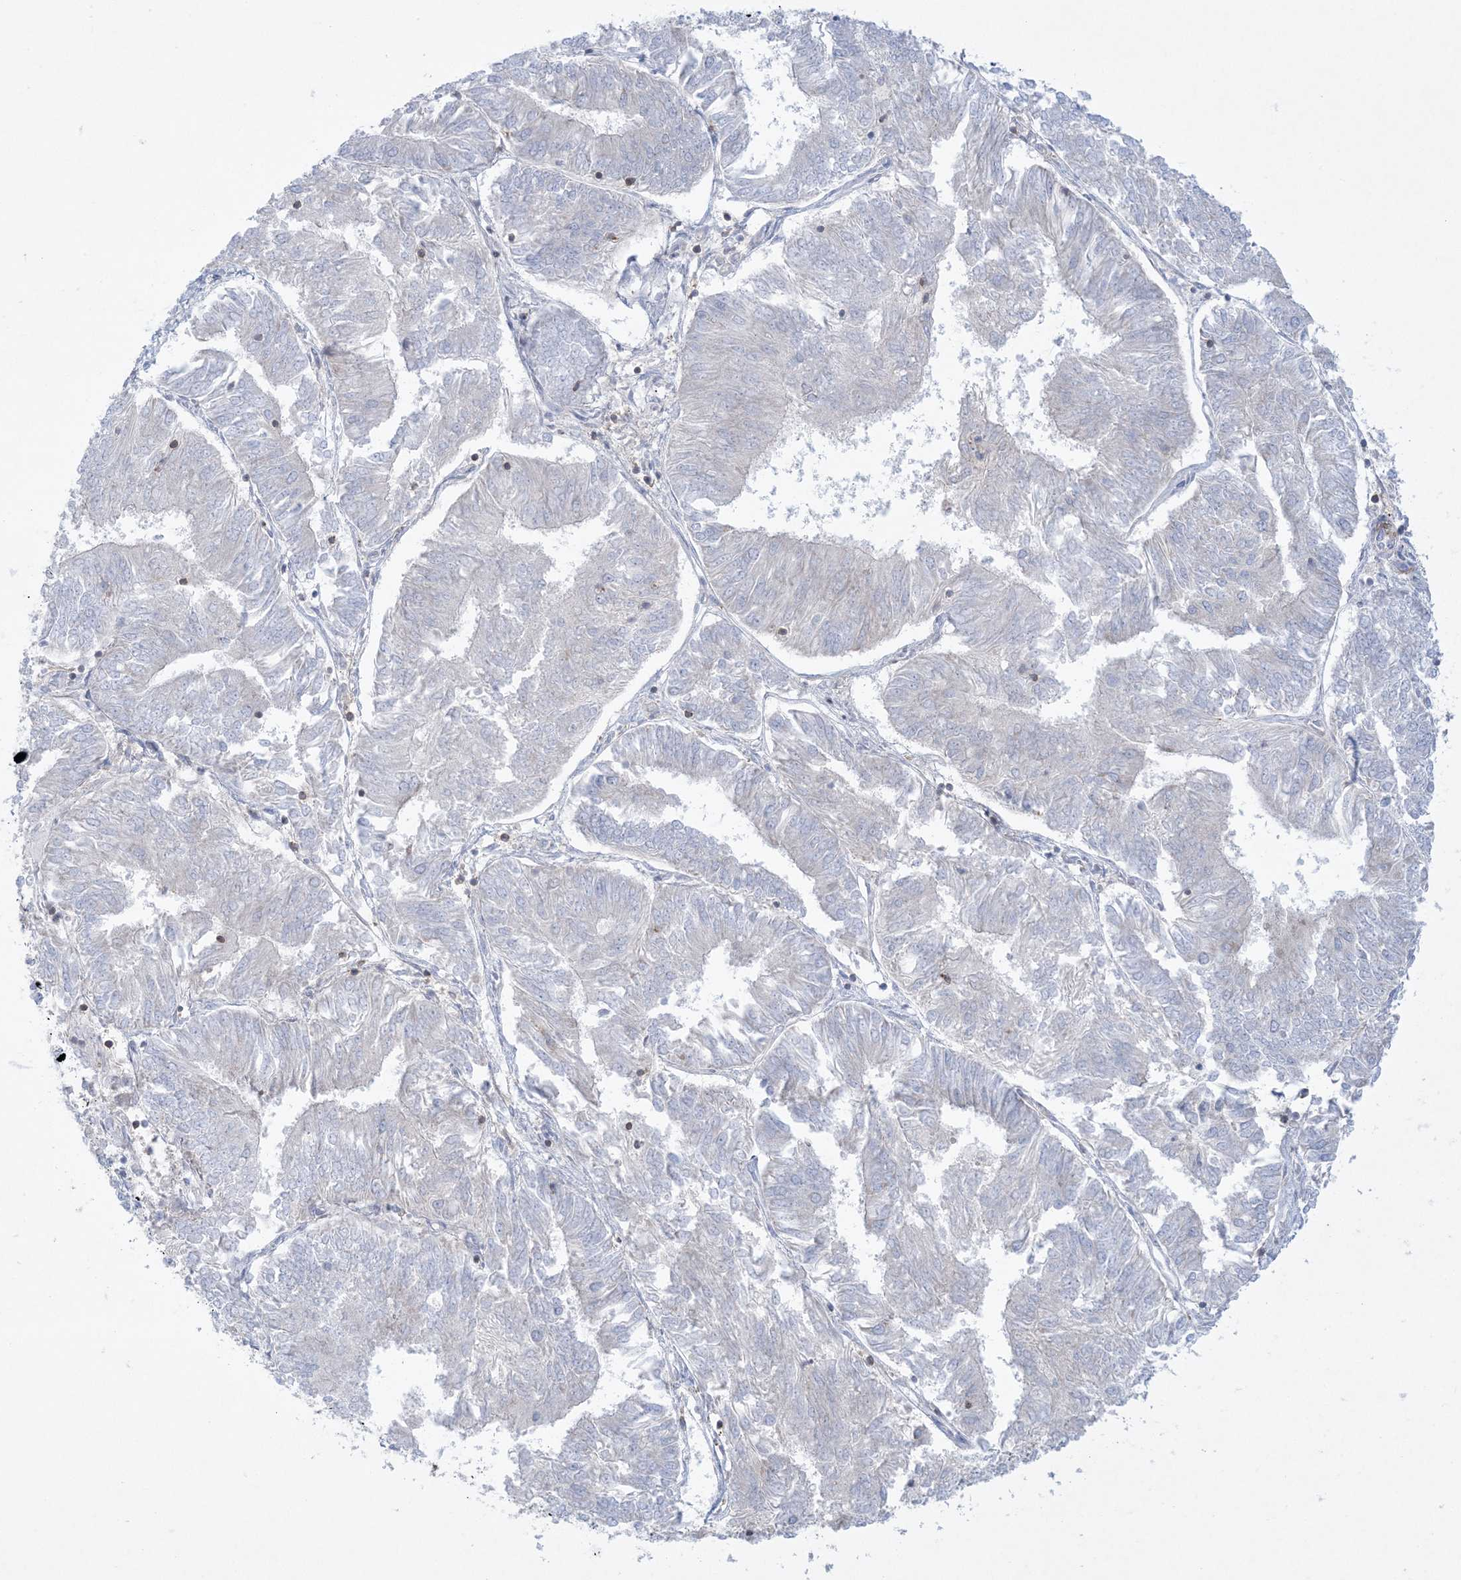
{"staining": {"intensity": "negative", "quantity": "none", "location": "none"}, "tissue": "endometrial cancer", "cell_type": "Tumor cells", "image_type": "cancer", "snomed": [{"axis": "morphology", "description": "Adenocarcinoma, NOS"}, {"axis": "topography", "description": "Endometrium"}], "caption": "Immunohistochemistry photomicrograph of neoplastic tissue: adenocarcinoma (endometrial) stained with DAB displays no significant protein expression in tumor cells. (DAB (3,3'-diaminobenzidine) immunohistochemistry with hematoxylin counter stain).", "gene": "ARHGAP30", "patient": {"sex": "female", "age": 58}}